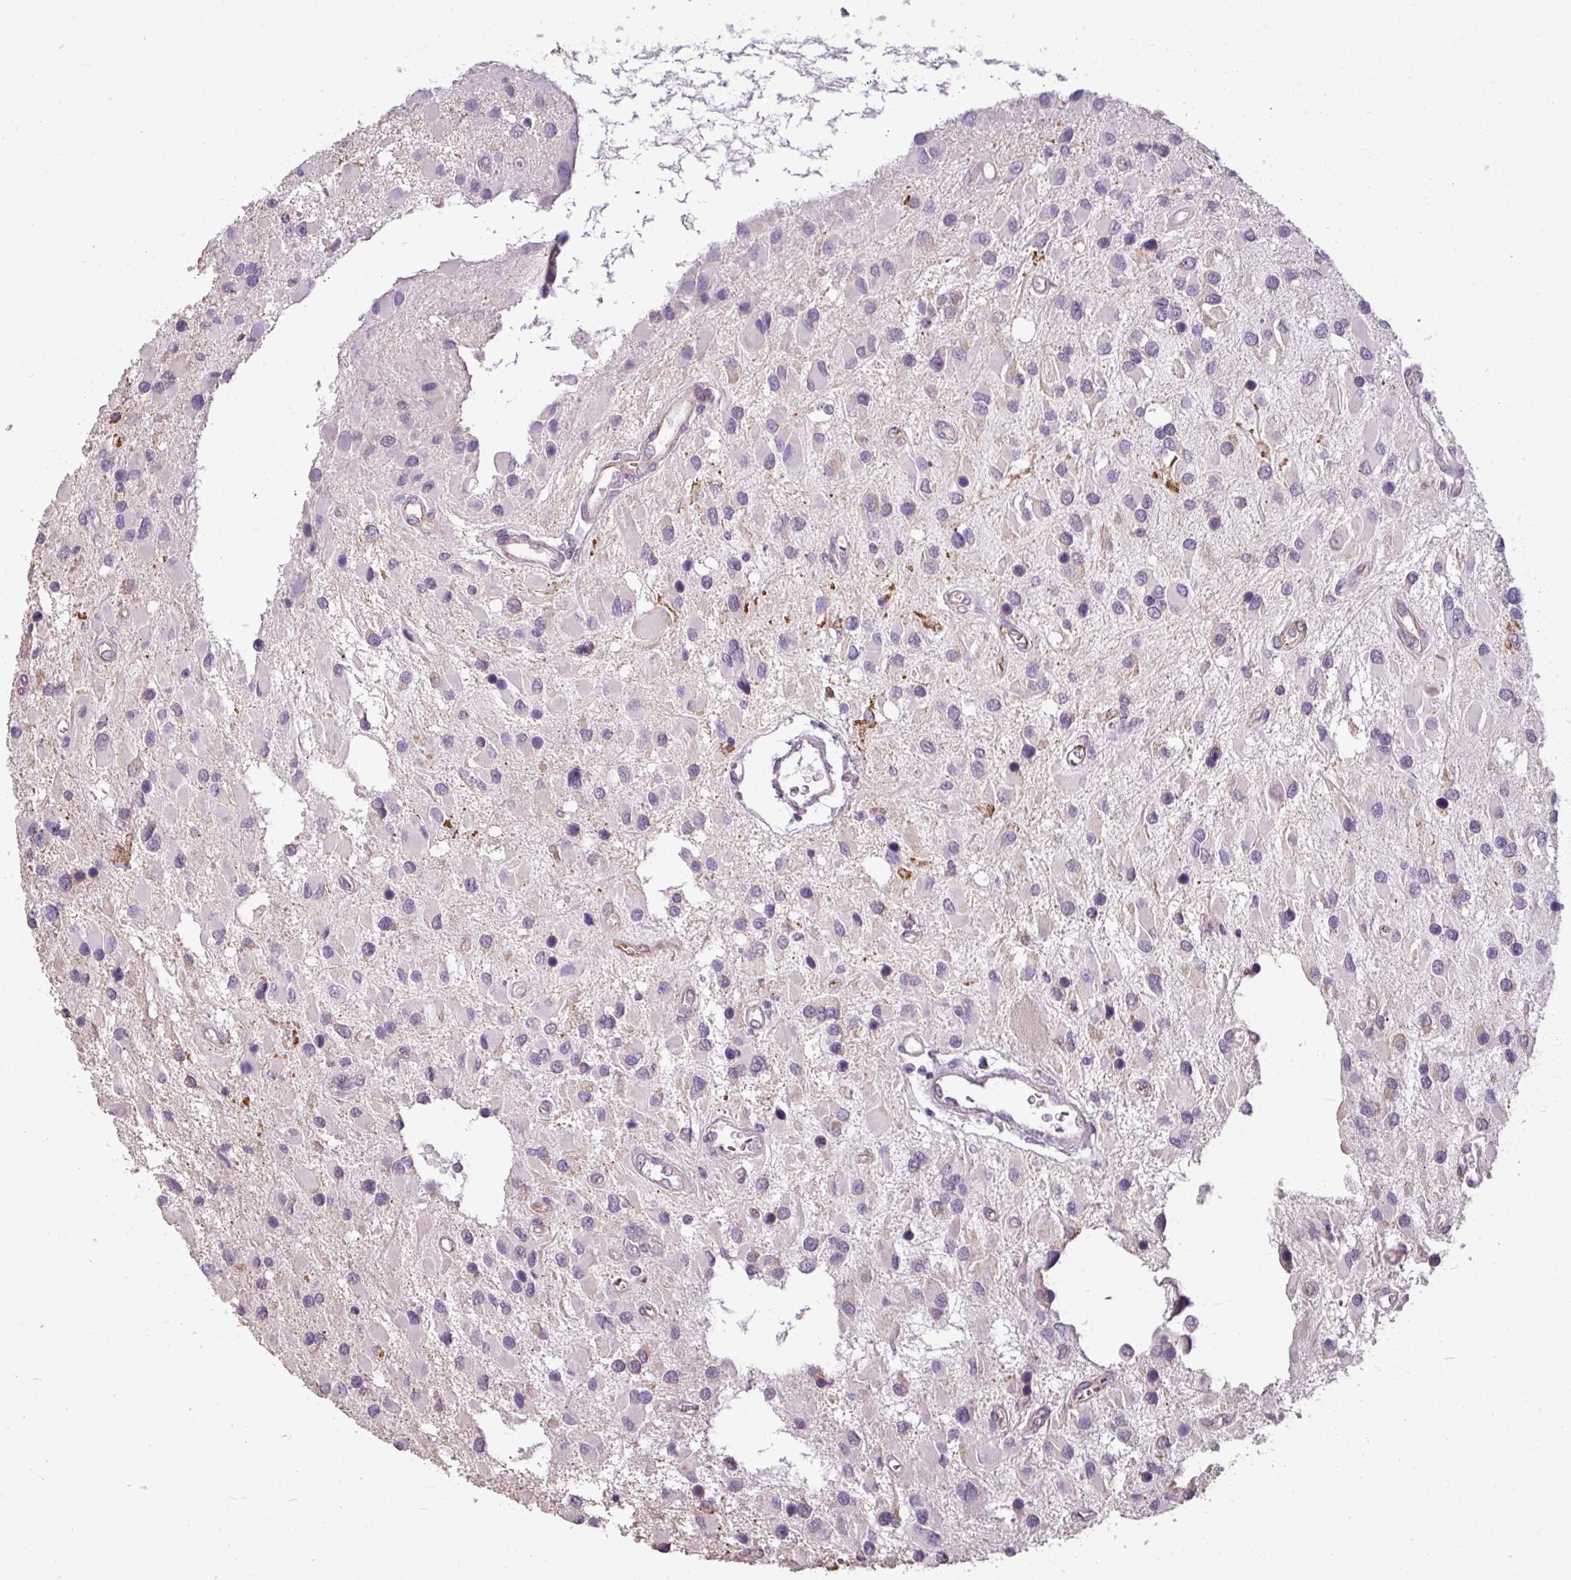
{"staining": {"intensity": "negative", "quantity": "none", "location": "none"}, "tissue": "glioma", "cell_type": "Tumor cells", "image_type": "cancer", "snomed": [{"axis": "morphology", "description": "Glioma, malignant, High grade"}, {"axis": "topography", "description": "Brain"}], "caption": "High power microscopy image of an IHC image of glioma, revealing no significant positivity in tumor cells.", "gene": "ALDH2", "patient": {"sex": "male", "age": 53}}